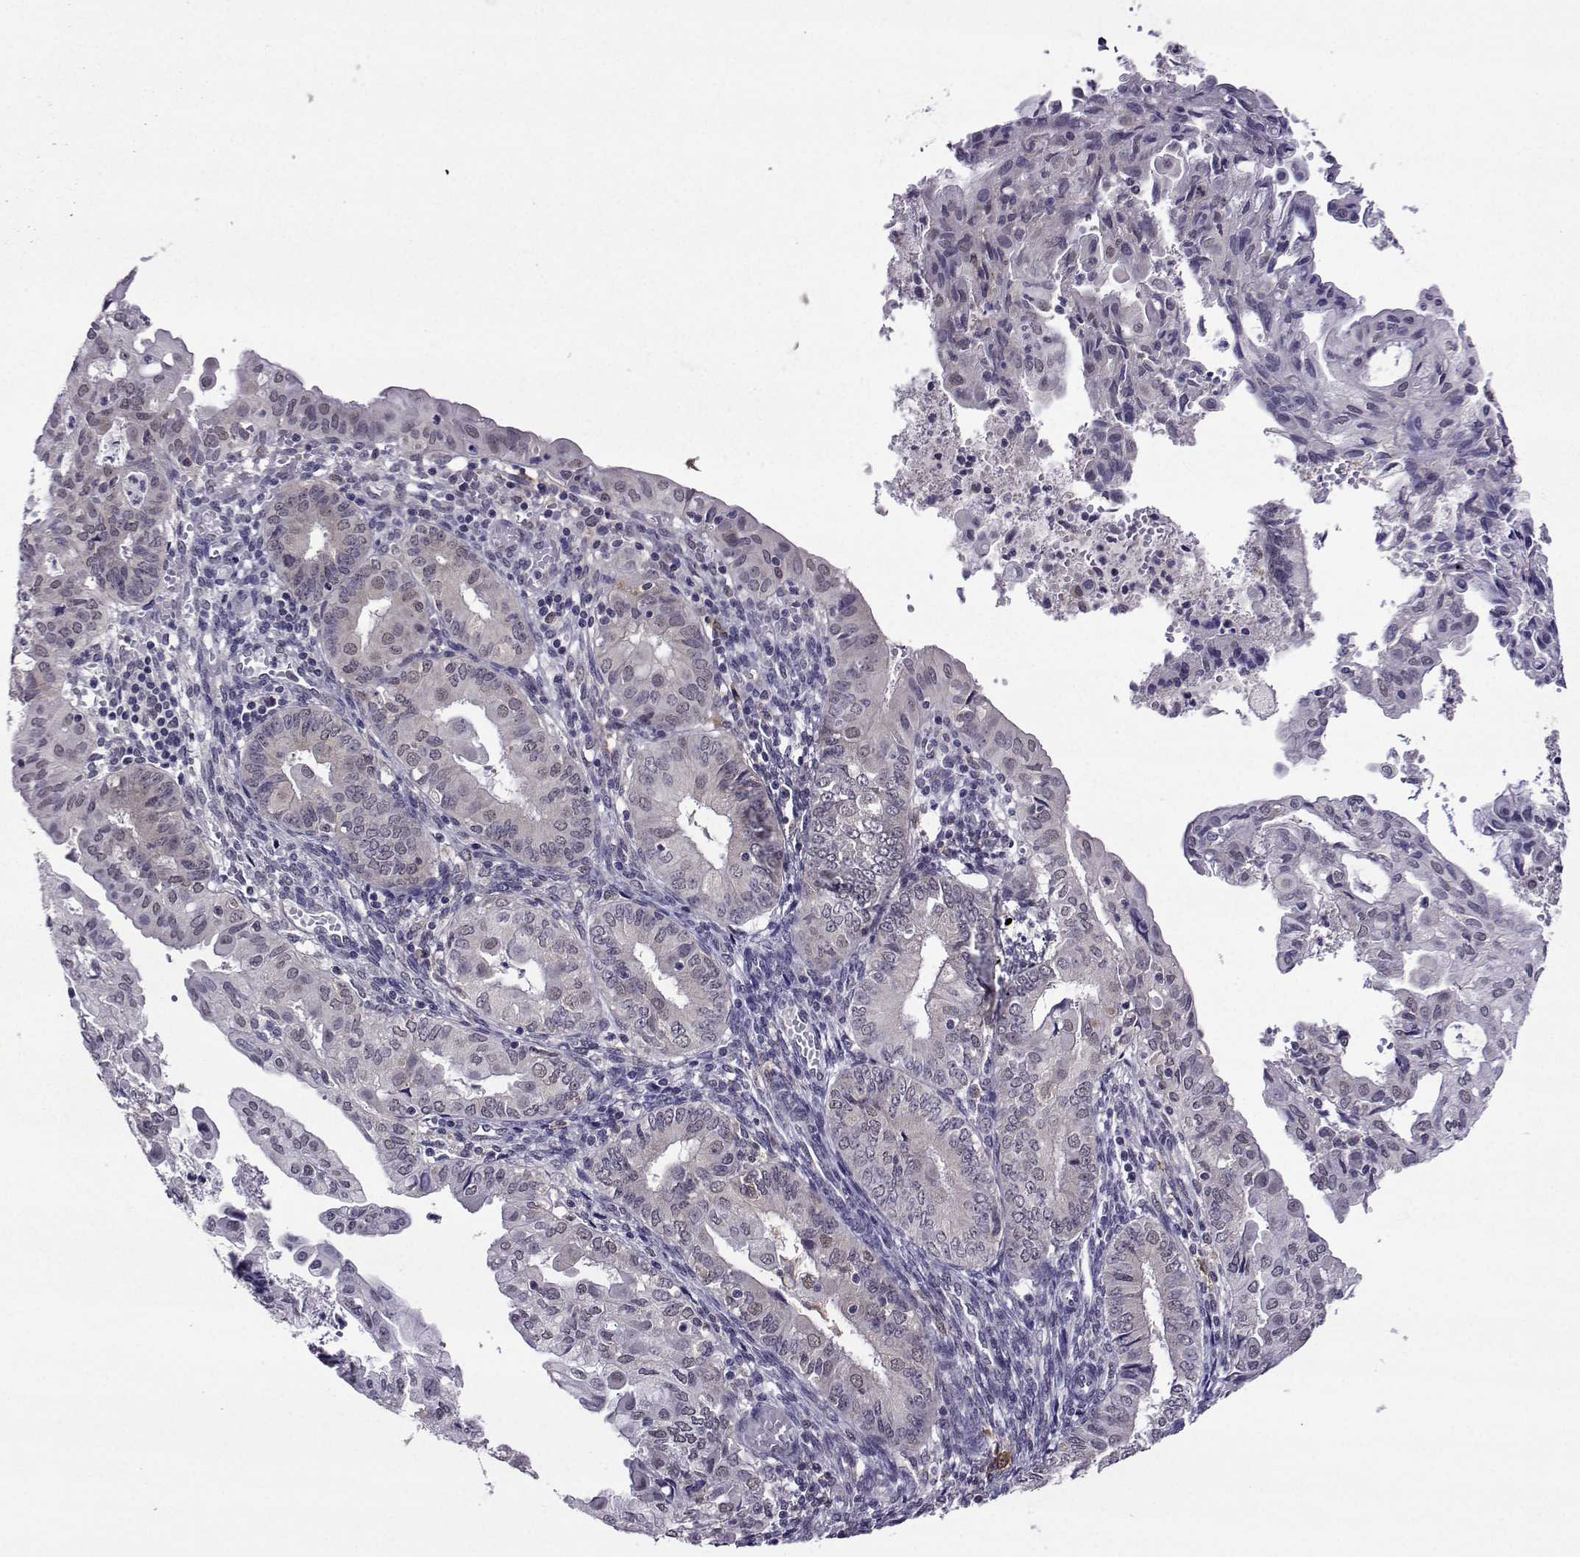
{"staining": {"intensity": "negative", "quantity": "none", "location": "none"}, "tissue": "endometrial cancer", "cell_type": "Tumor cells", "image_type": "cancer", "snomed": [{"axis": "morphology", "description": "Adenocarcinoma, NOS"}, {"axis": "topography", "description": "Endometrium"}], "caption": "Immunohistochemical staining of endometrial cancer exhibits no significant positivity in tumor cells.", "gene": "DDX20", "patient": {"sex": "female", "age": 68}}